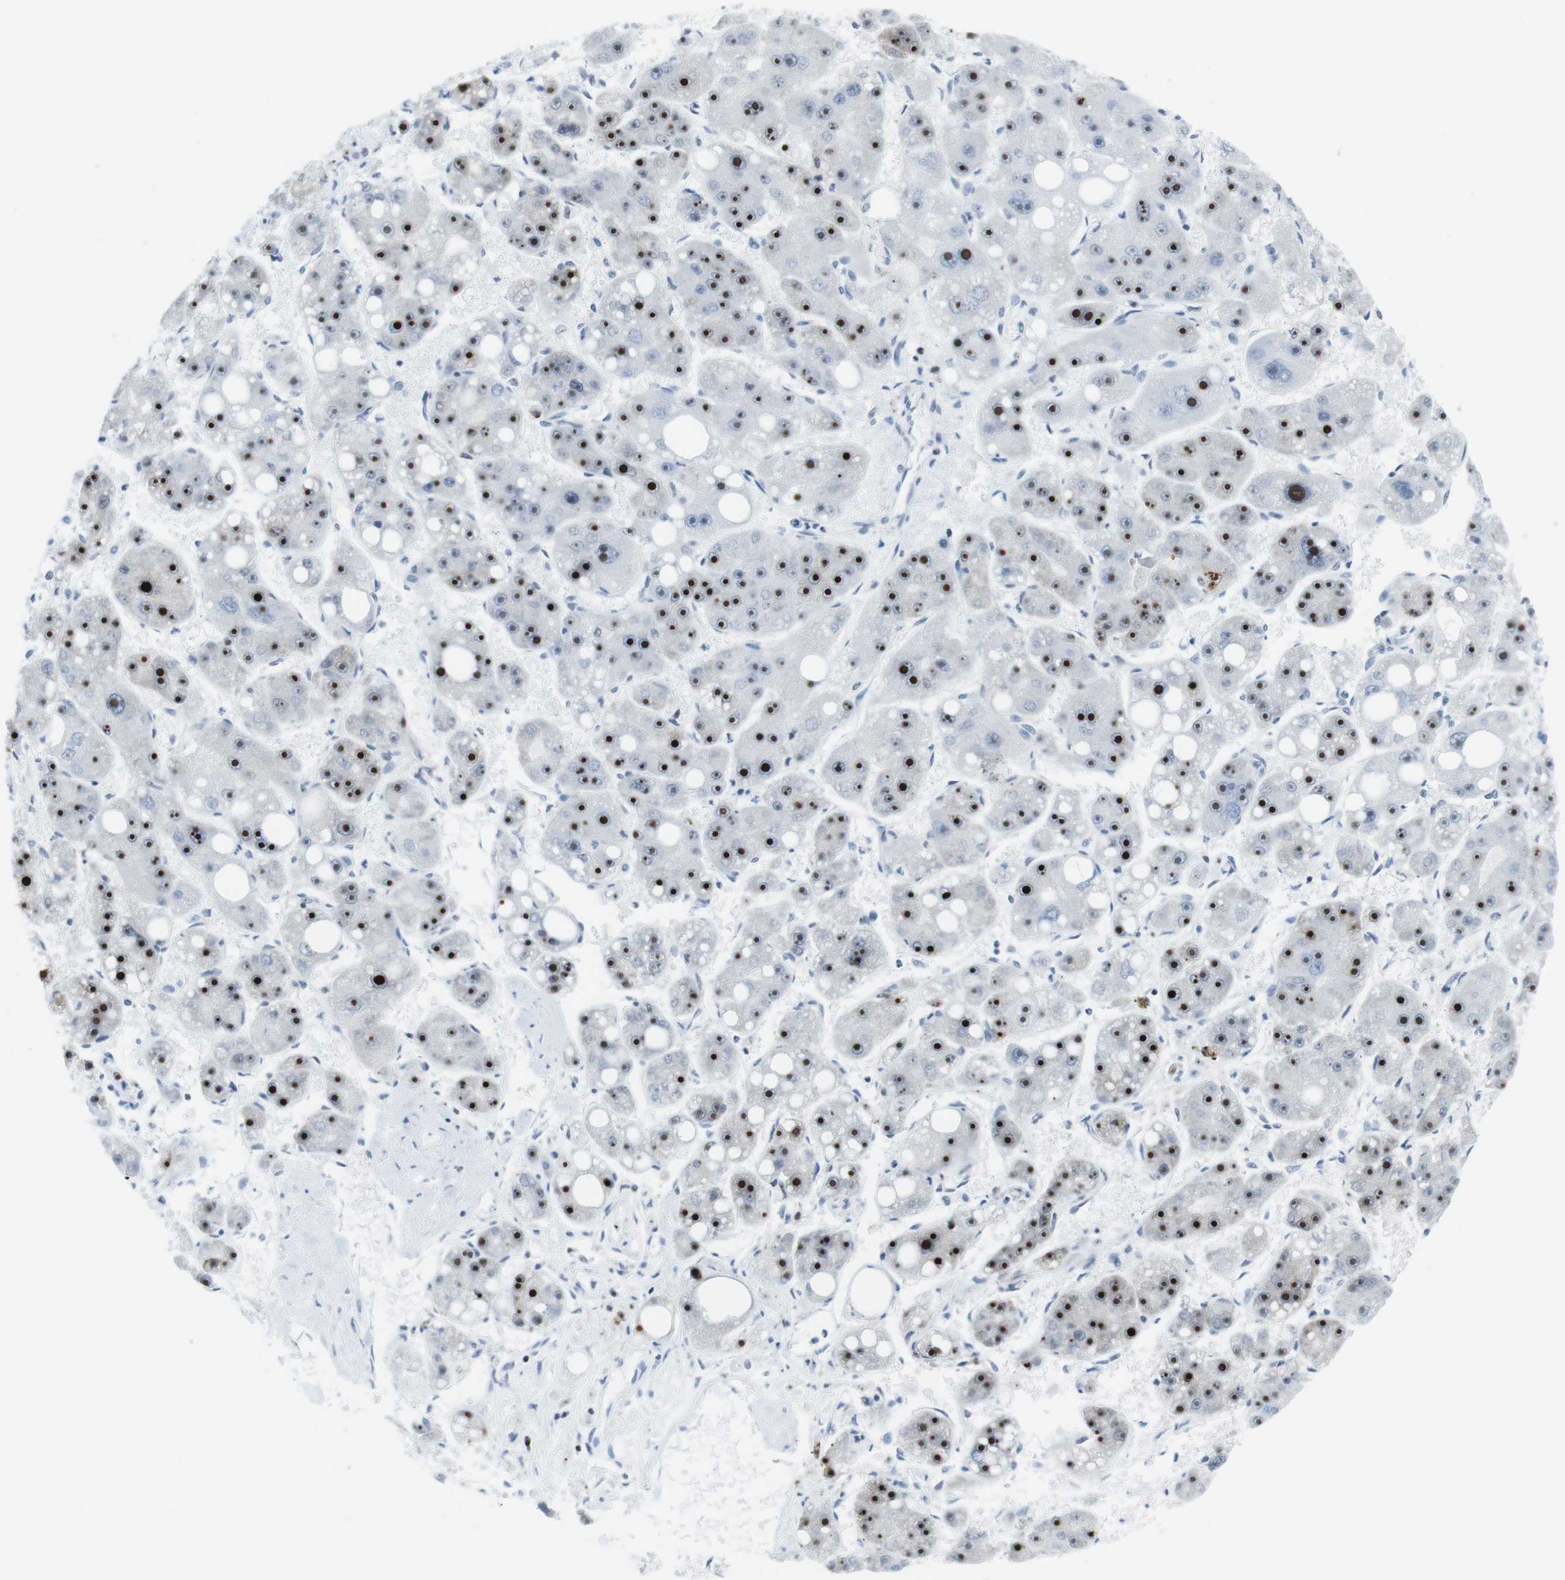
{"staining": {"intensity": "strong", "quantity": ">75%", "location": "nuclear"}, "tissue": "liver cancer", "cell_type": "Tumor cells", "image_type": "cancer", "snomed": [{"axis": "morphology", "description": "Carcinoma, Hepatocellular, NOS"}, {"axis": "topography", "description": "Liver"}], "caption": "About >75% of tumor cells in liver cancer (hepatocellular carcinoma) display strong nuclear protein expression as visualized by brown immunohistochemical staining.", "gene": "NIFK", "patient": {"sex": "female", "age": 61}}